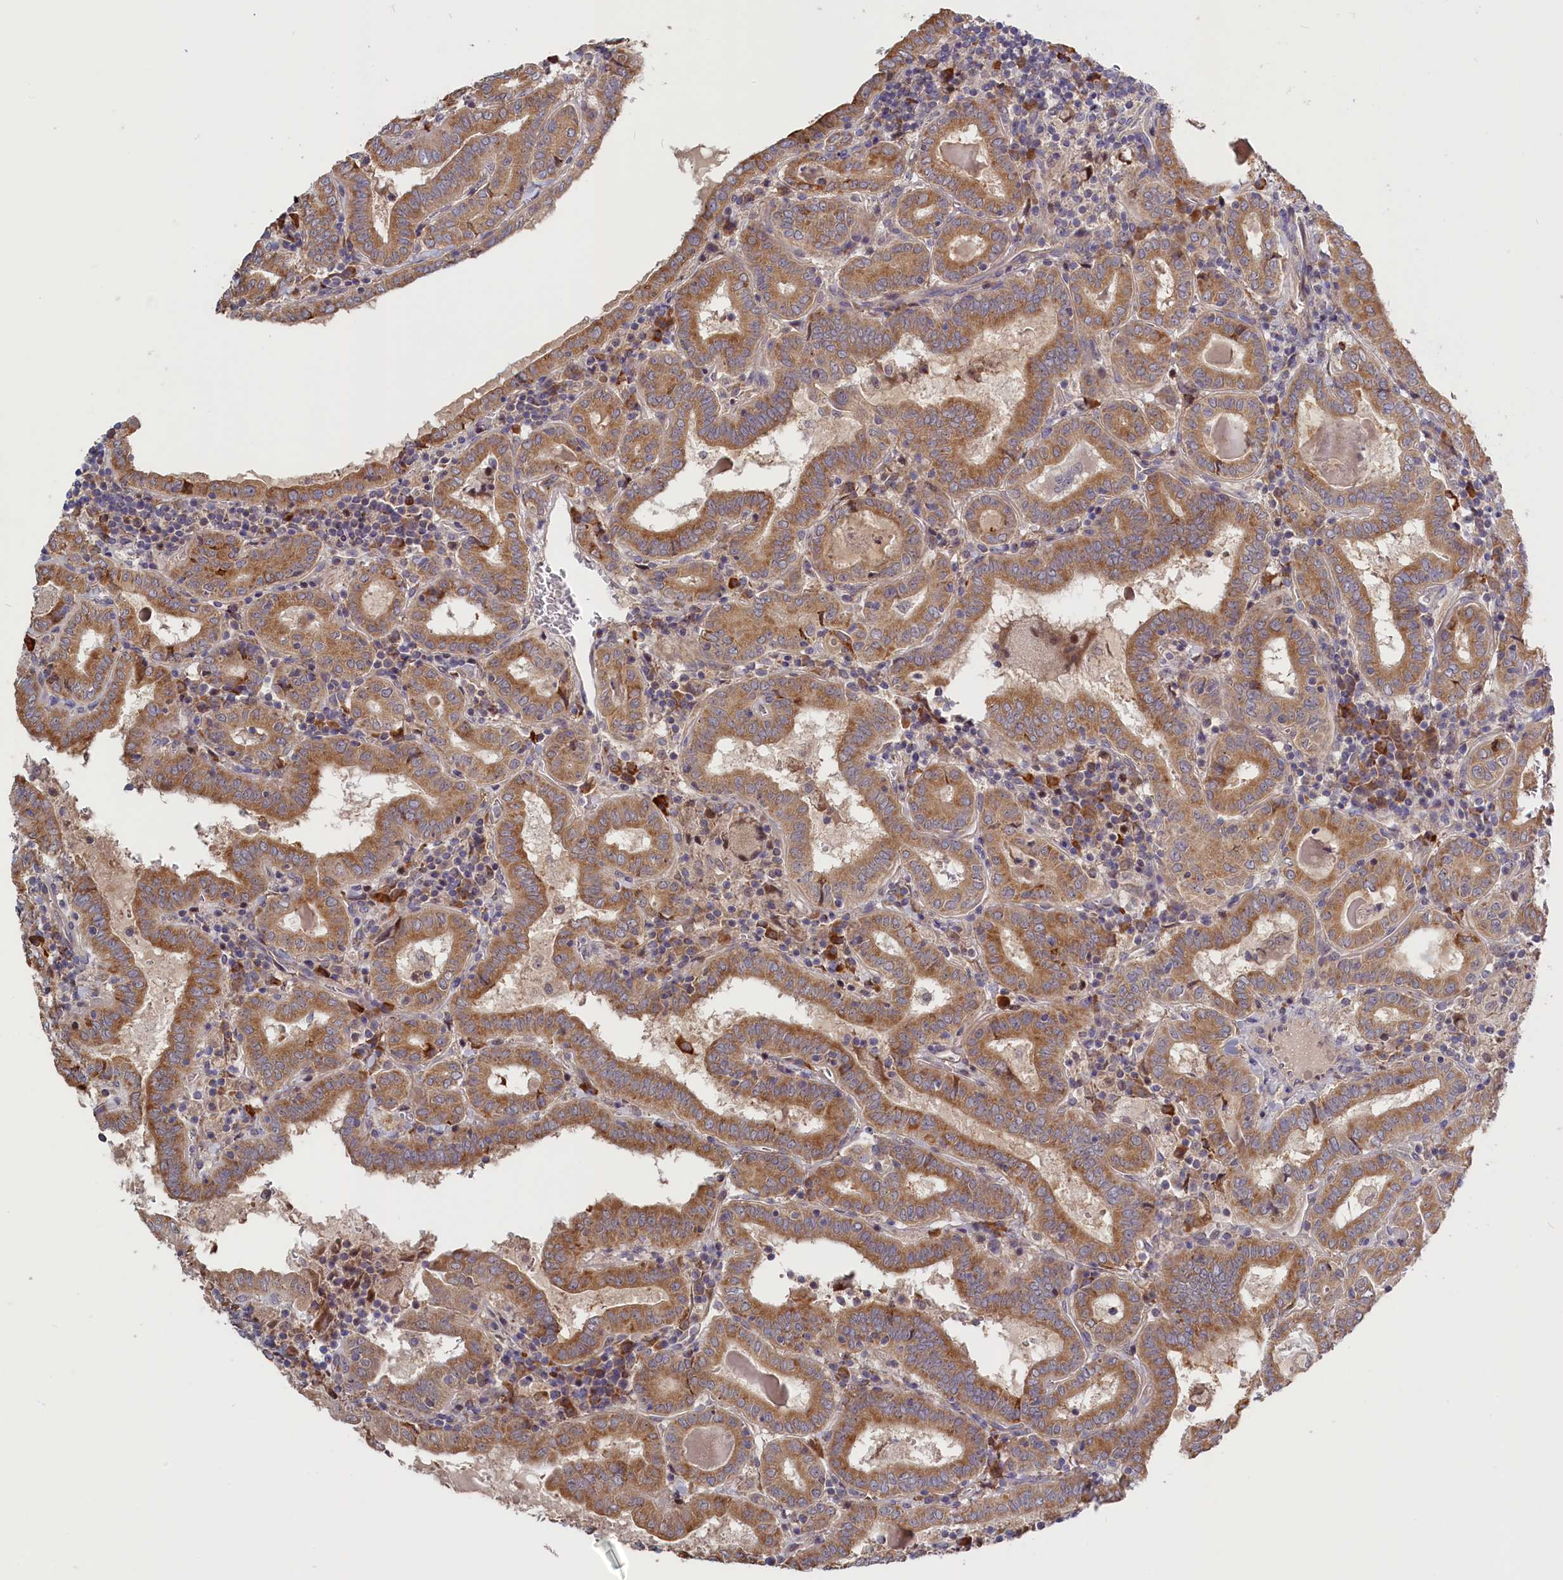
{"staining": {"intensity": "moderate", "quantity": ">75%", "location": "cytoplasmic/membranous"}, "tissue": "thyroid cancer", "cell_type": "Tumor cells", "image_type": "cancer", "snomed": [{"axis": "morphology", "description": "Papillary adenocarcinoma, NOS"}, {"axis": "topography", "description": "Thyroid gland"}], "caption": "Protein expression analysis of thyroid papillary adenocarcinoma exhibits moderate cytoplasmic/membranous positivity in about >75% of tumor cells. The staining is performed using DAB (3,3'-diaminobenzidine) brown chromogen to label protein expression. The nuclei are counter-stained blue using hematoxylin.", "gene": "CEP44", "patient": {"sex": "female", "age": 72}}